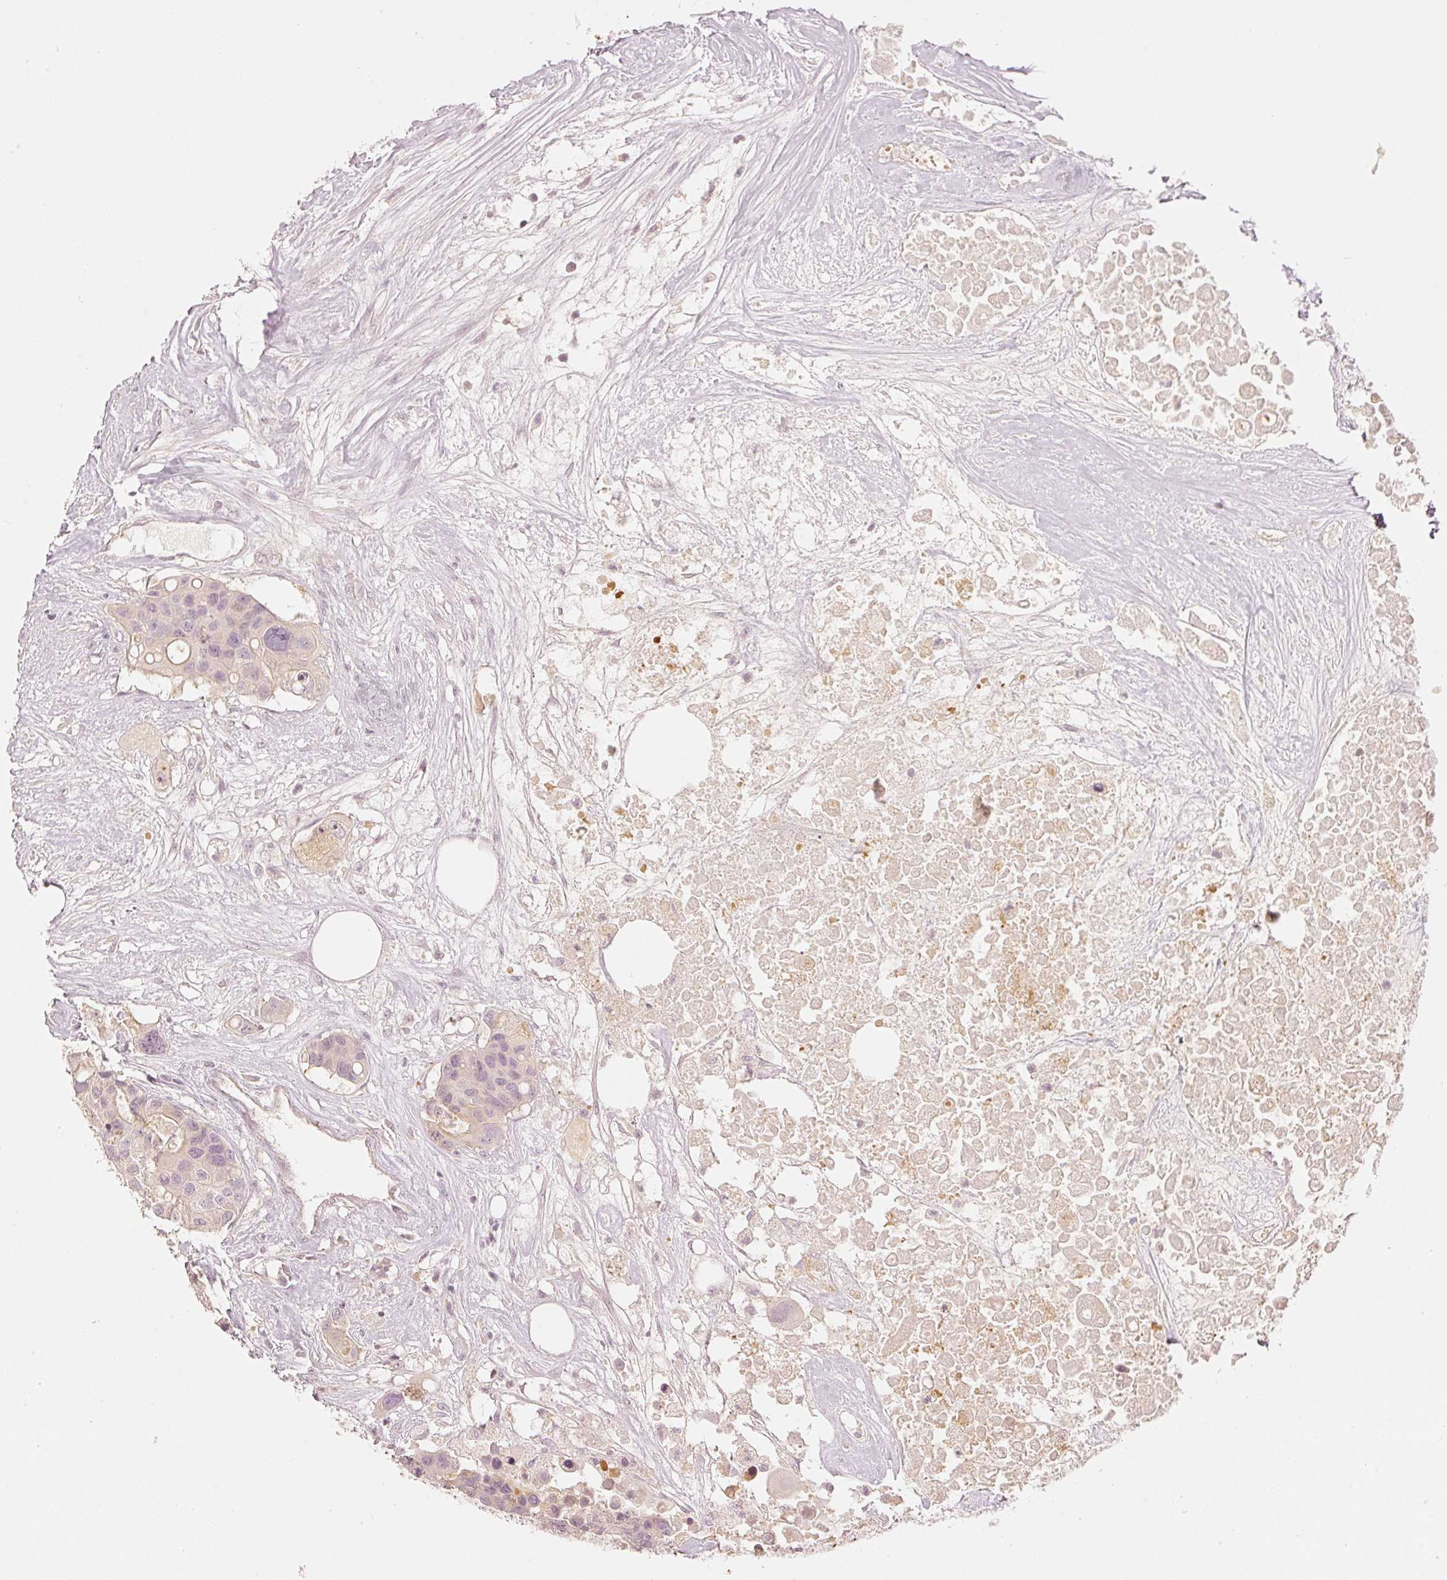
{"staining": {"intensity": "negative", "quantity": "none", "location": "none"}, "tissue": "colorectal cancer", "cell_type": "Tumor cells", "image_type": "cancer", "snomed": [{"axis": "morphology", "description": "Adenocarcinoma, NOS"}, {"axis": "topography", "description": "Colon"}], "caption": "Immunohistochemistry (IHC) image of neoplastic tissue: colorectal cancer stained with DAB (3,3'-diaminobenzidine) displays no significant protein staining in tumor cells.", "gene": "GZMA", "patient": {"sex": "male", "age": 77}}